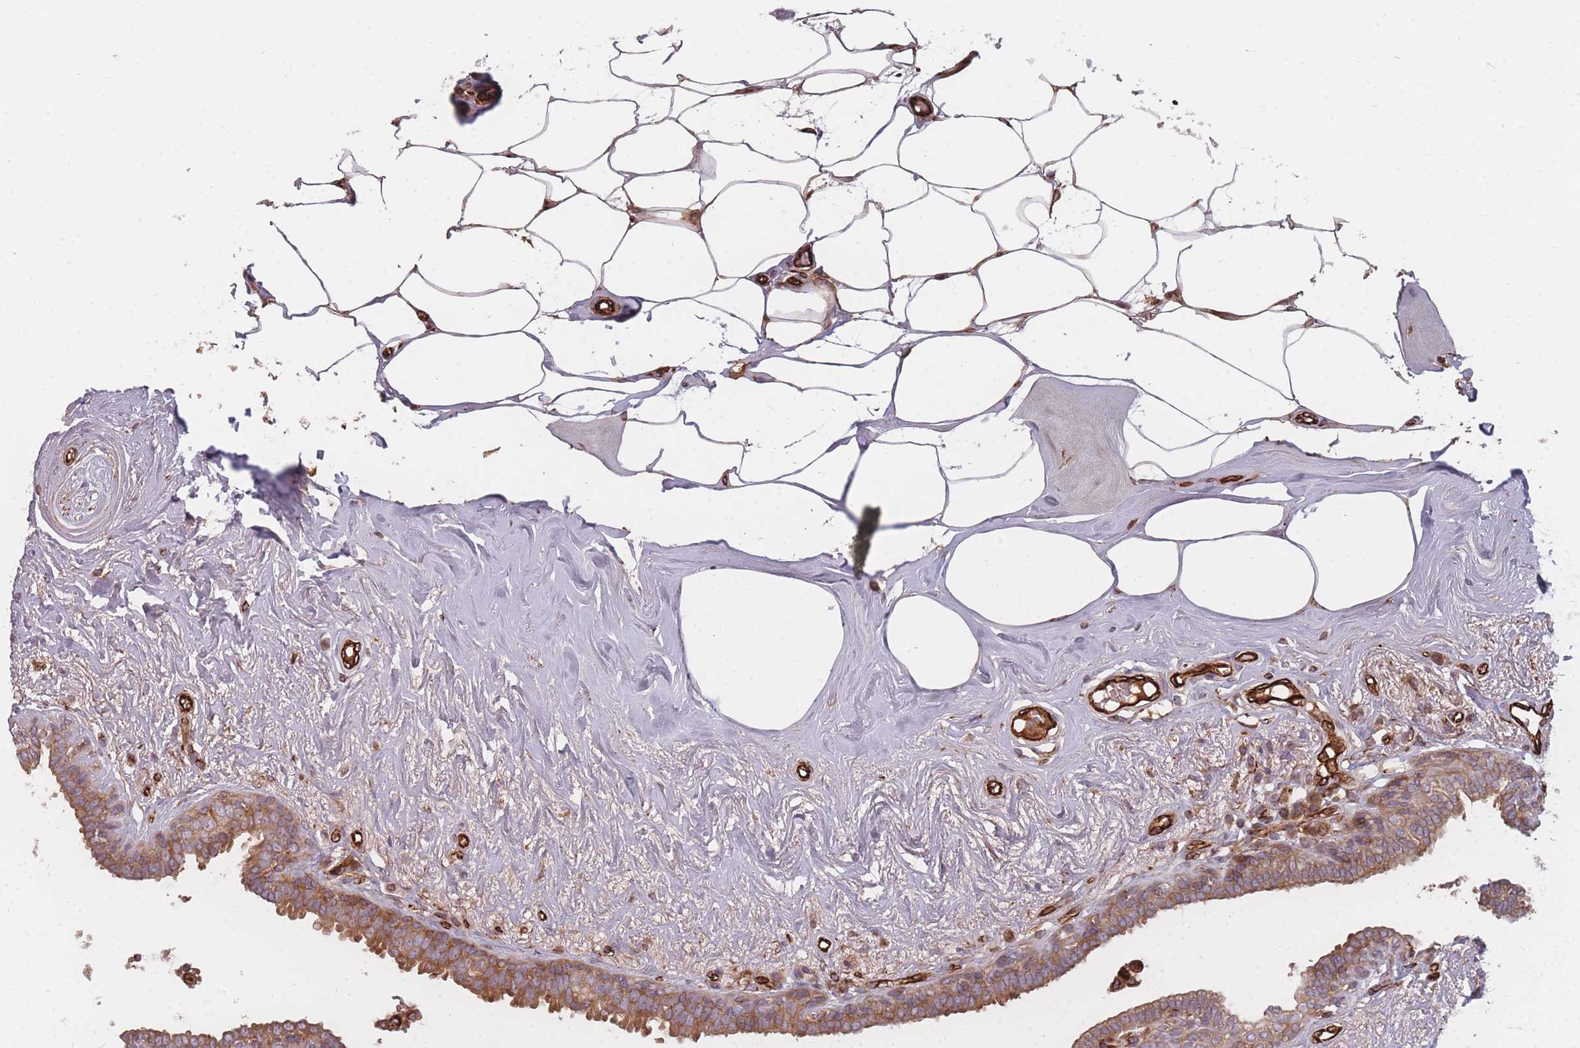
{"staining": {"intensity": "moderate", "quantity": ">75%", "location": "cytoplasmic/membranous"}, "tissue": "breast cancer", "cell_type": "Tumor cells", "image_type": "cancer", "snomed": [{"axis": "morphology", "description": "Duct carcinoma"}, {"axis": "topography", "description": "Breast"}], "caption": "Immunohistochemical staining of human breast infiltrating ductal carcinoma displays medium levels of moderate cytoplasmic/membranous staining in approximately >75% of tumor cells. (DAB (3,3'-diaminobenzidine) = brown stain, brightfield microscopy at high magnification).", "gene": "EEF1AKMT2", "patient": {"sex": "female", "age": 73}}